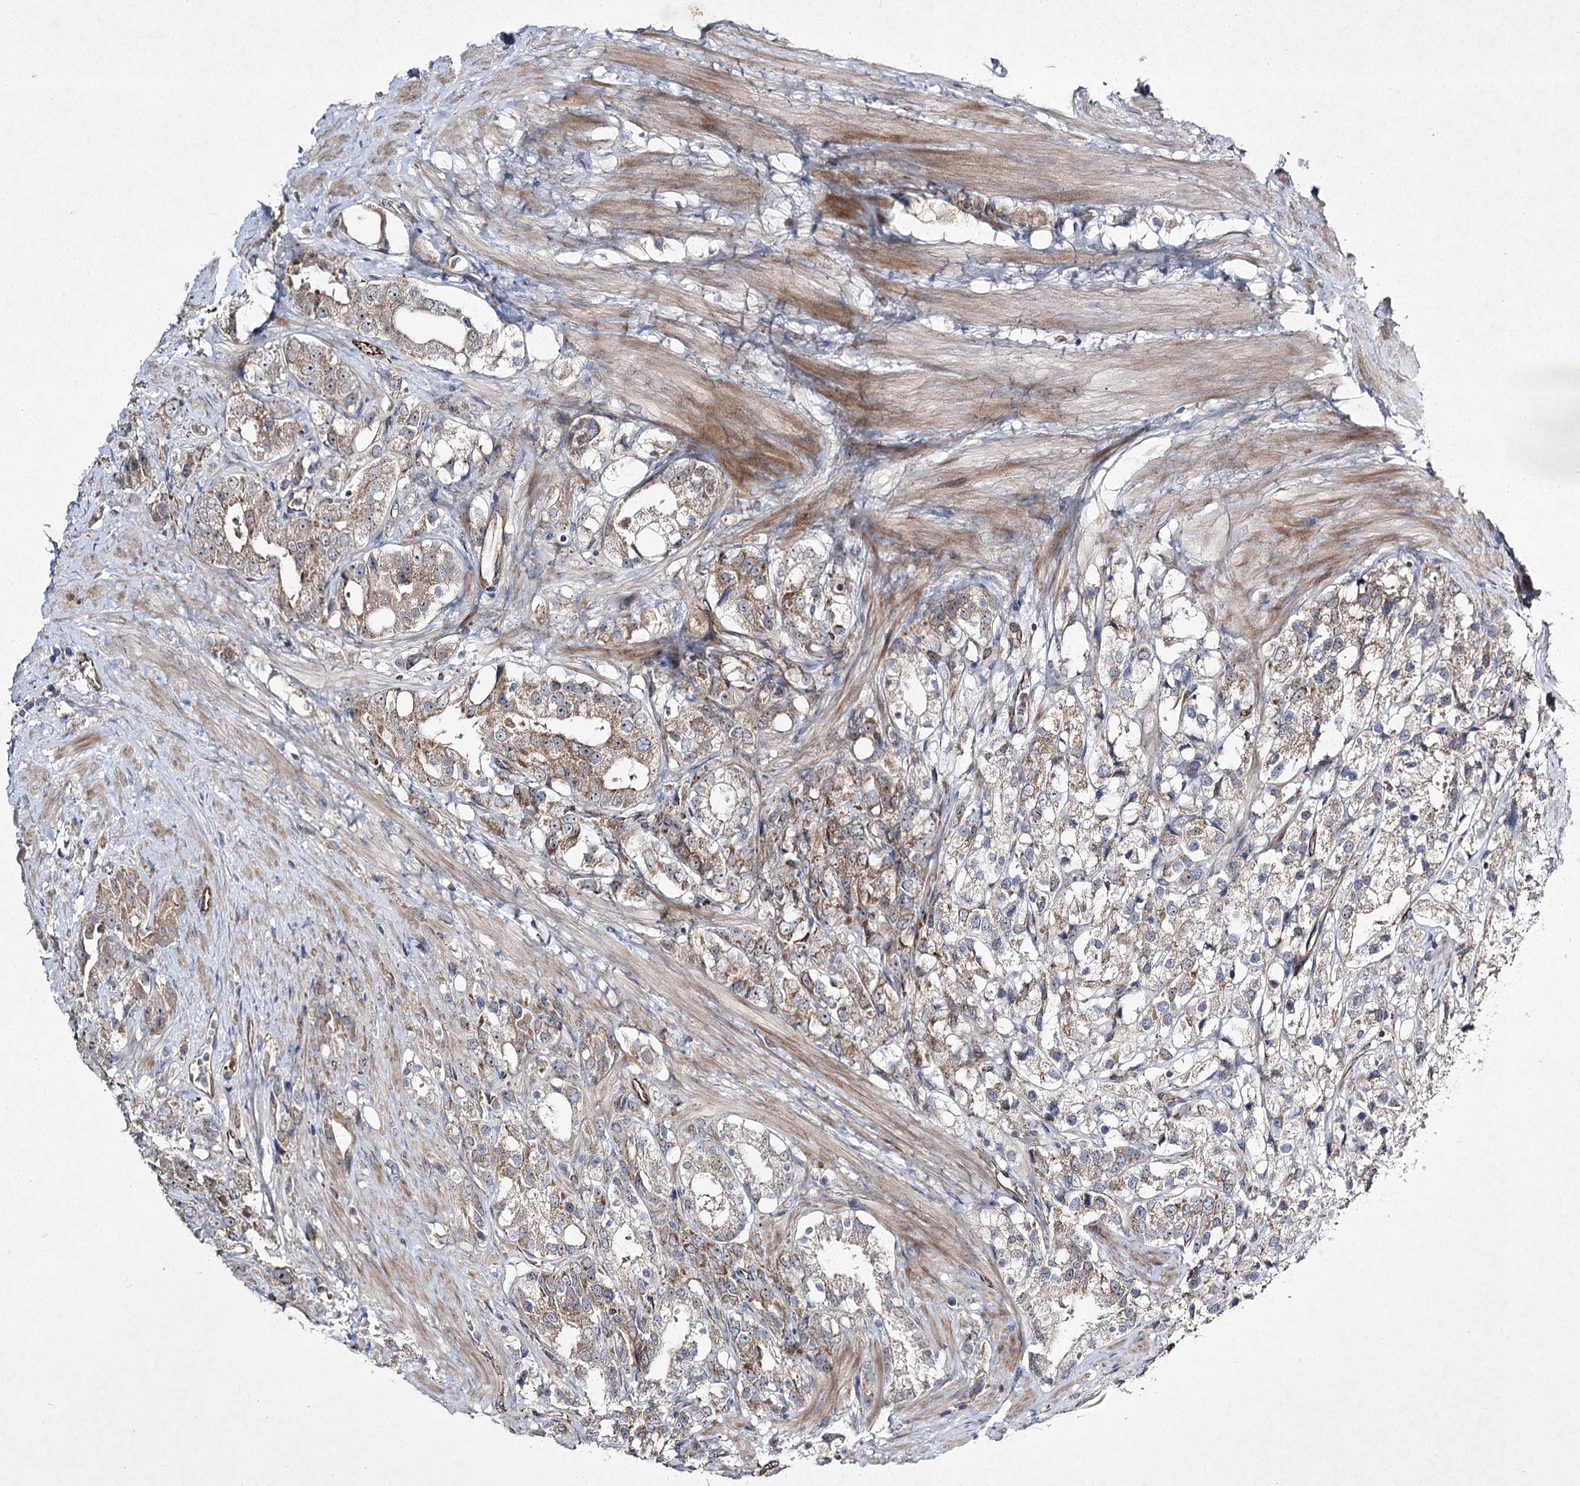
{"staining": {"intensity": "moderate", "quantity": ">75%", "location": "cytoplasmic/membranous"}, "tissue": "prostate cancer", "cell_type": "Tumor cells", "image_type": "cancer", "snomed": [{"axis": "morphology", "description": "Adenocarcinoma, NOS"}, {"axis": "topography", "description": "Prostate"}], "caption": "This histopathology image displays prostate cancer (adenocarcinoma) stained with immunohistochemistry to label a protein in brown. The cytoplasmic/membranous of tumor cells show moderate positivity for the protein. Nuclei are counter-stained blue.", "gene": "KIAA0825", "patient": {"sex": "male", "age": 79}}